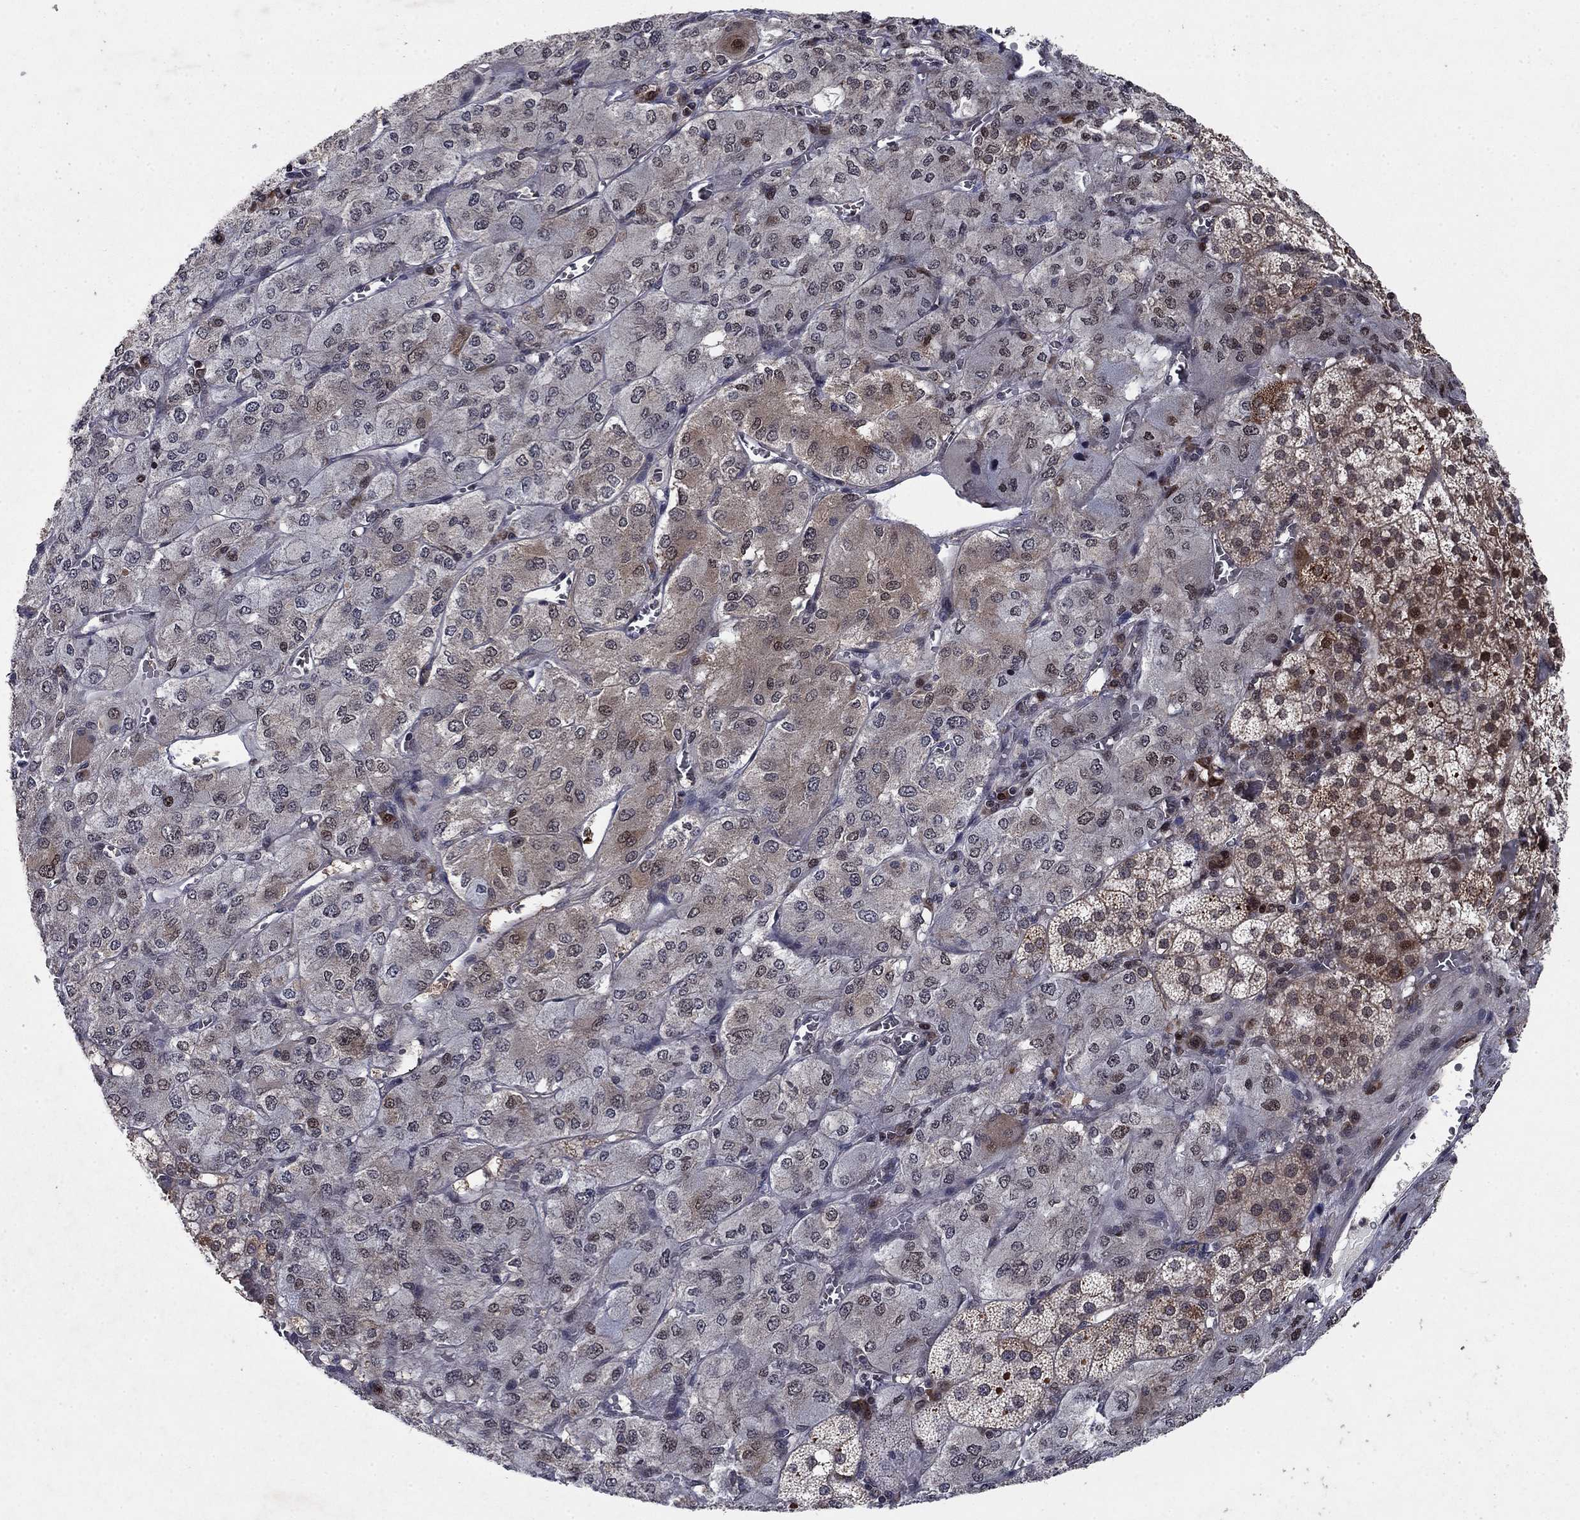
{"staining": {"intensity": "strong", "quantity": "25%-75%", "location": "cytoplasmic/membranous,nuclear"}, "tissue": "adrenal gland", "cell_type": "Glandular cells", "image_type": "normal", "snomed": [{"axis": "morphology", "description": "Normal tissue, NOS"}, {"axis": "topography", "description": "Adrenal gland"}], "caption": "A brown stain labels strong cytoplasmic/membranous,nuclear positivity of a protein in glandular cells of normal adrenal gland.", "gene": "PRICKLE4", "patient": {"sex": "female", "age": 60}}